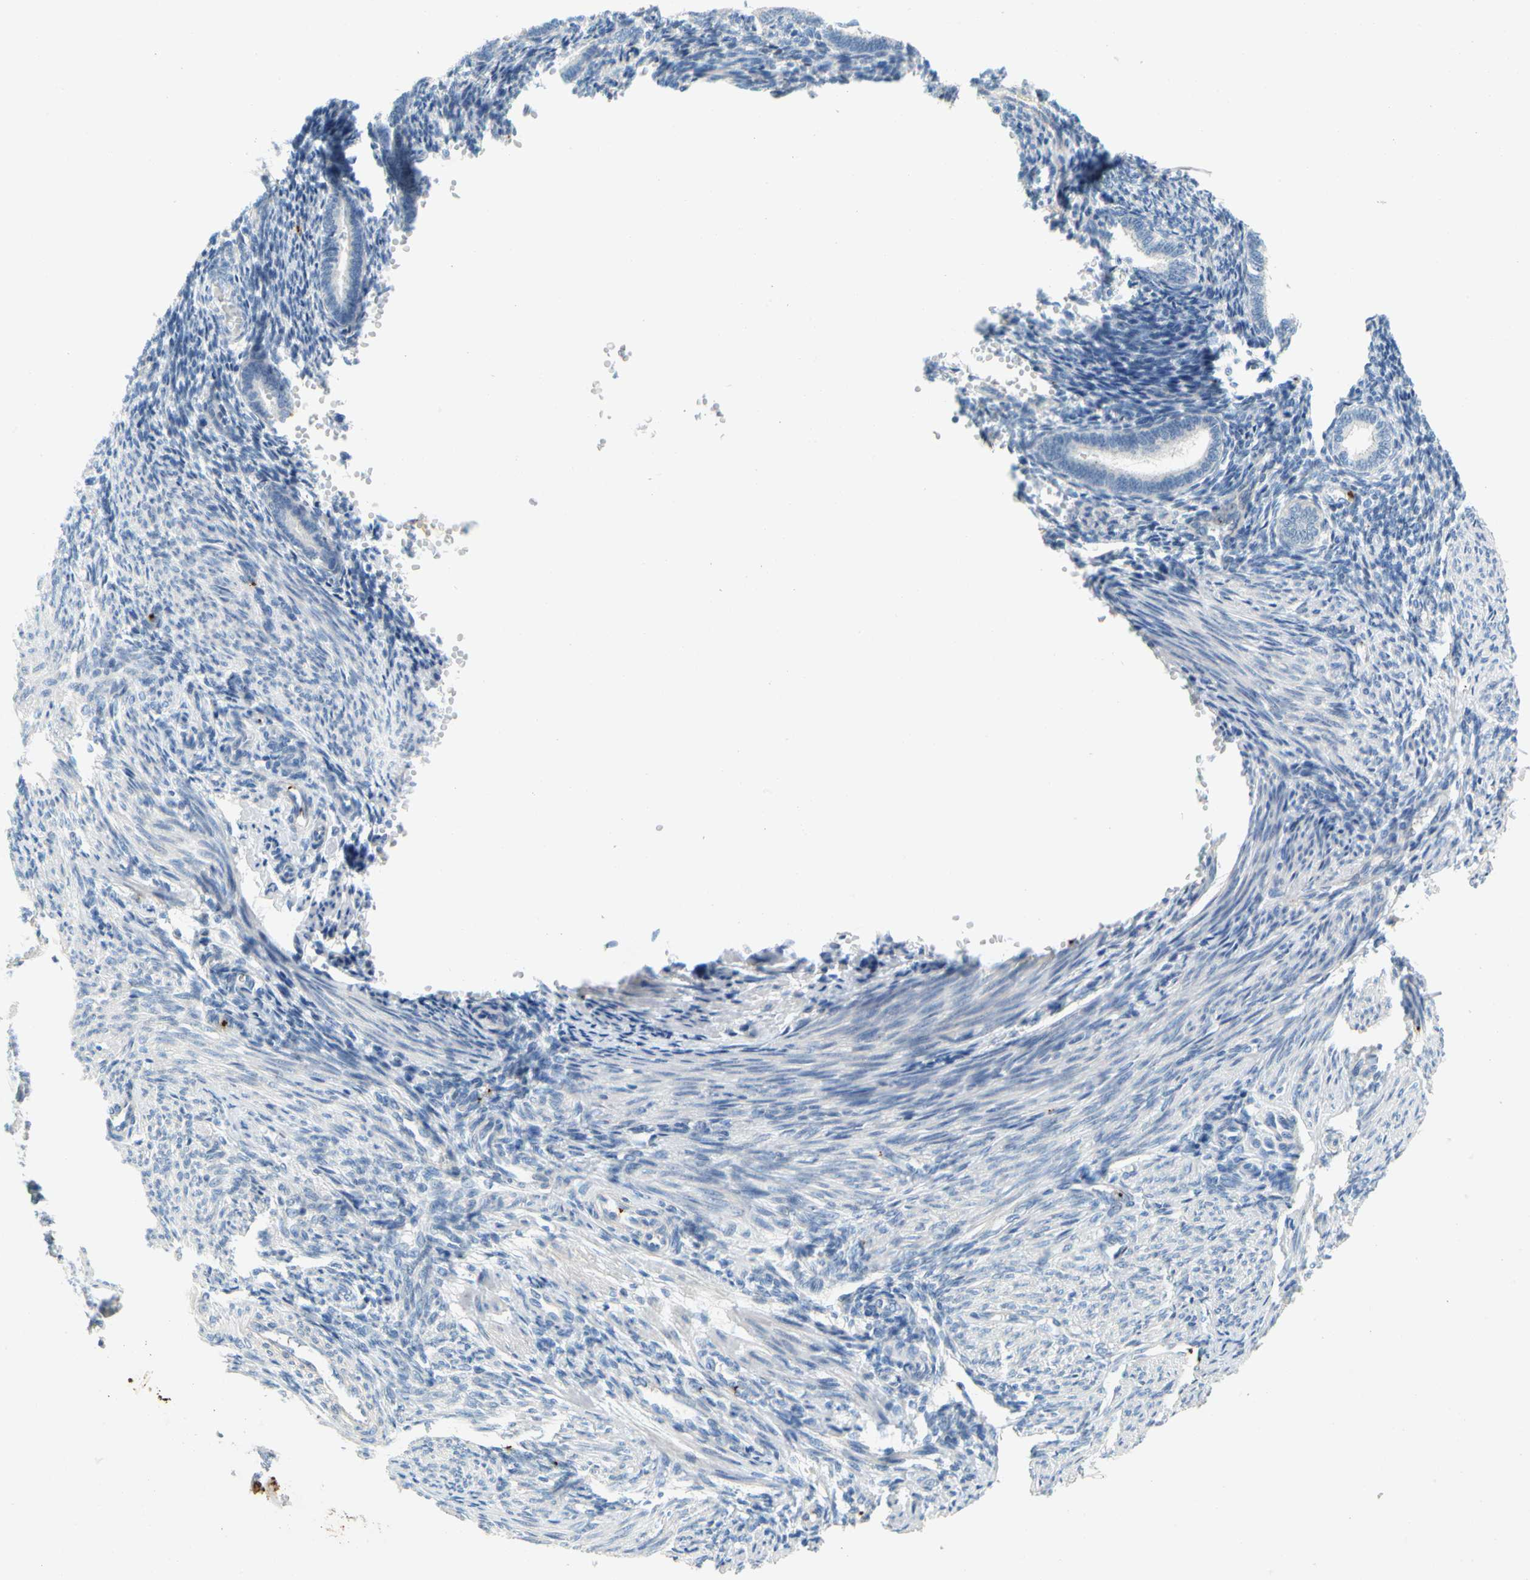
{"staining": {"intensity": "negative", "quantity": "none", "location": "none"}, "tissue": "endometrium", "cell_type": "Cells in endometrial stroma", "image_type": "normal", "snomed": [{"axis": "morphology", "description": "Normal tissue, NOS"}, {"axis": "topography", "description": "Endometrium"}], "caption": "This photomicrograph is of benign endometrium stained with IHC to label a protein in brown with the nuclei are counter-stained blue. There is no staining in cells in endometrial stroma.", "gene": "ENSG00000288796", "patient": {"sex": "female", "age": 27}}